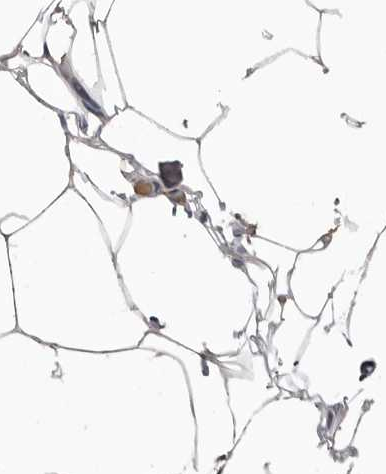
{"staining": {"intensity": "weak", "quantity": ">75%", "location": "cytoplasmic/membranous"}, "tissue": "adipose tissue", "cell_type": "Adipocytes", "image_type": "normal", "snomed": [{"axis": "morphology", "description": "Normal tissue, NOS"}, {"axis": "morphology", "description": "Fibrosis, NOS"}, {"axis": "topography", "description": "Breast"}, {"axis": "topography", "description": "Adipose tissue"}], "caption": "A brown stain shows weak cytoplasmic/membranous staining of a protein in adipocytes of unremarkable human adipose tissue.", "gene": "NENF", "patient": {"sex": "female", "age": 39}}